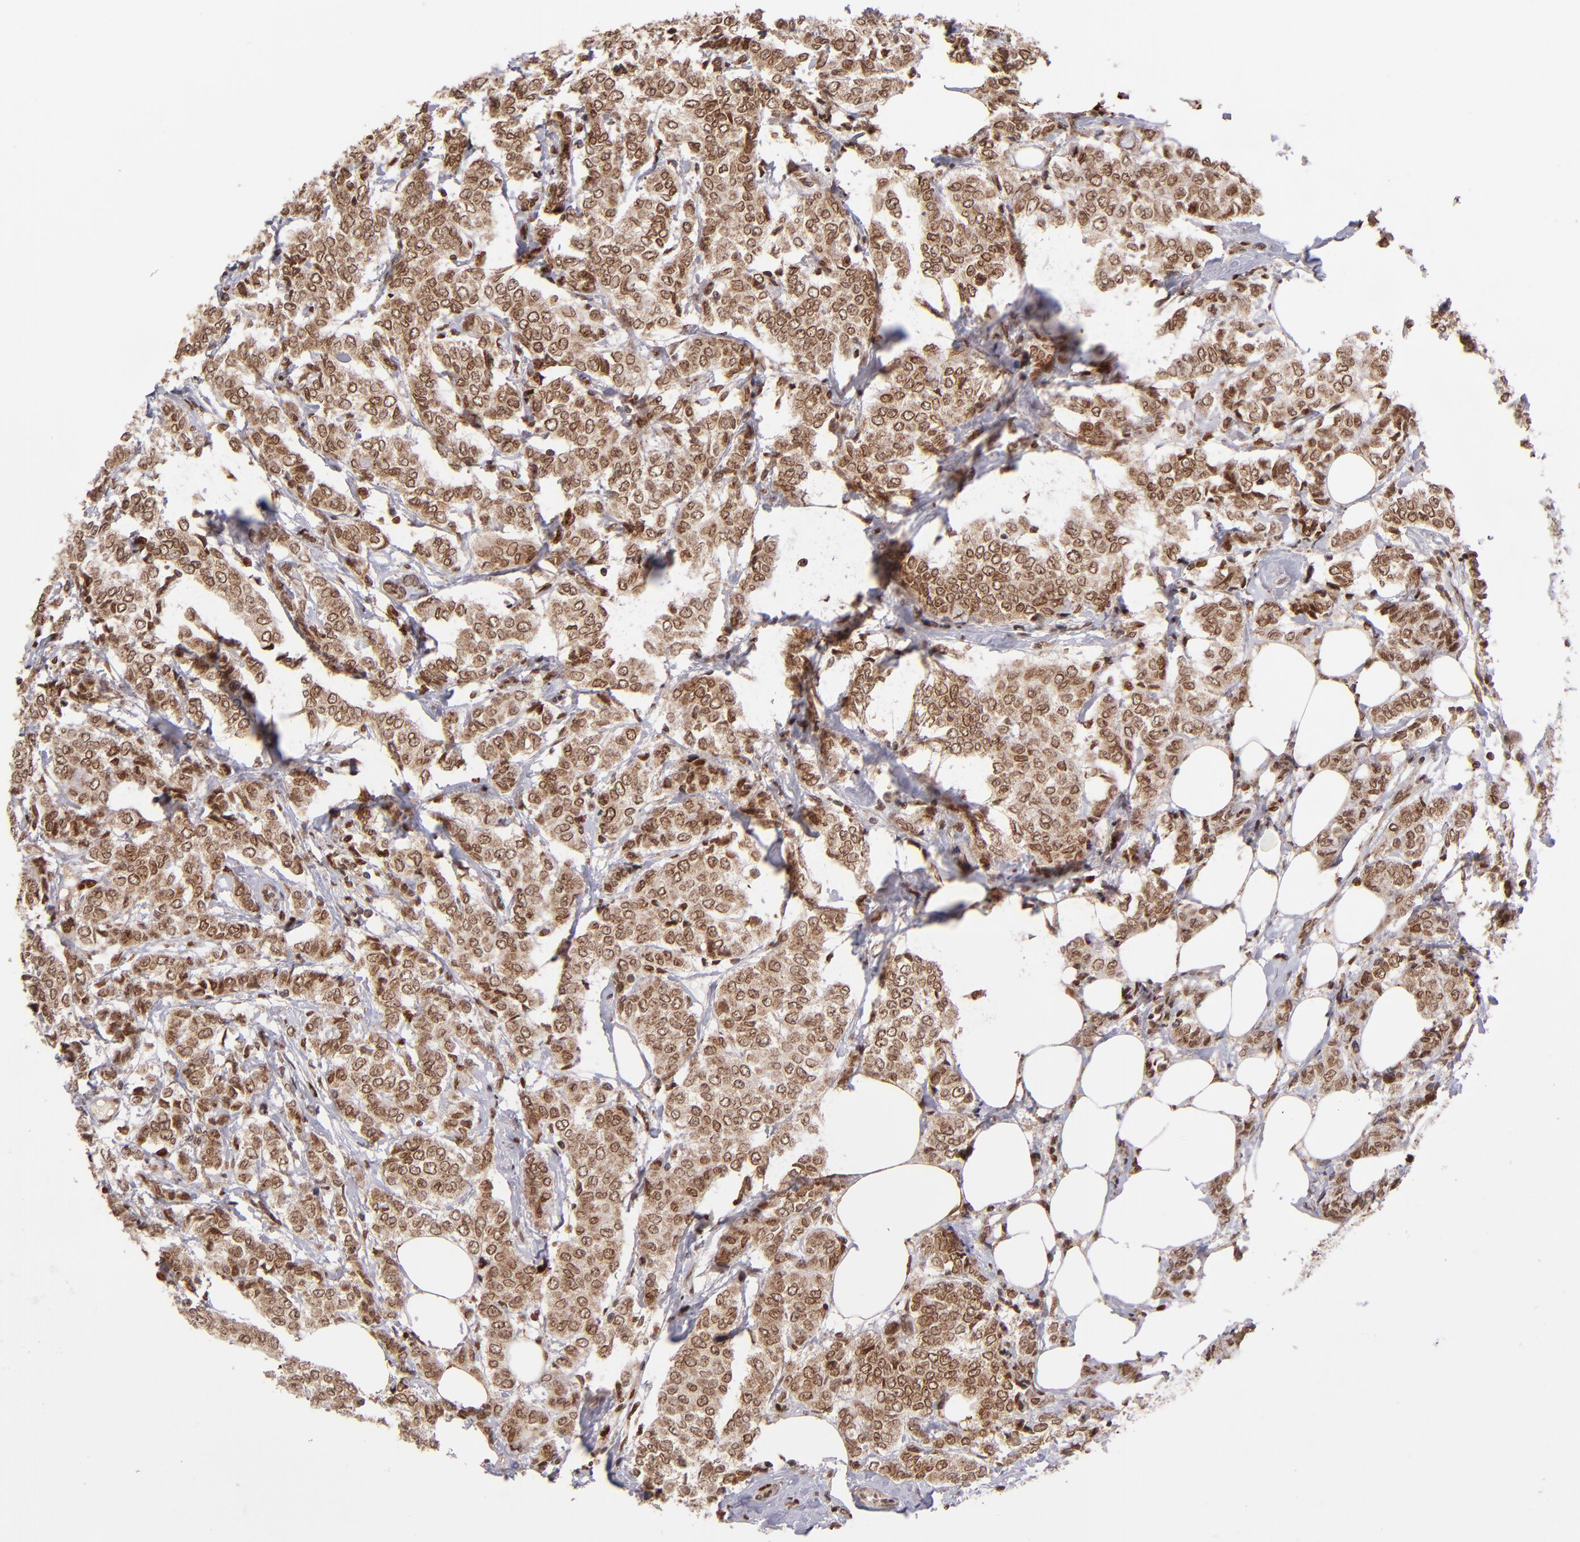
{"staining": {"intensity": "moderate", "quantity": ">75%", "location": "cytoplasmic/membranous,nuclear"}, "tissue": "breast cancer", "cell_type": "Tumor cells", "image_type": "cancer", "snomed": [{"axis": "morphology", "description": "Lobular carcinoma"}, {"axis": "topography", "description": "Breast"}], "caption": "A brown stain shows moderate cytoplasmic/membranous and nuclear expression of a protein in human lobular carcinoma (breast) tumor cells.", "gene": "TOP1MT", "patient": {"sex": "female", "age": 60}}